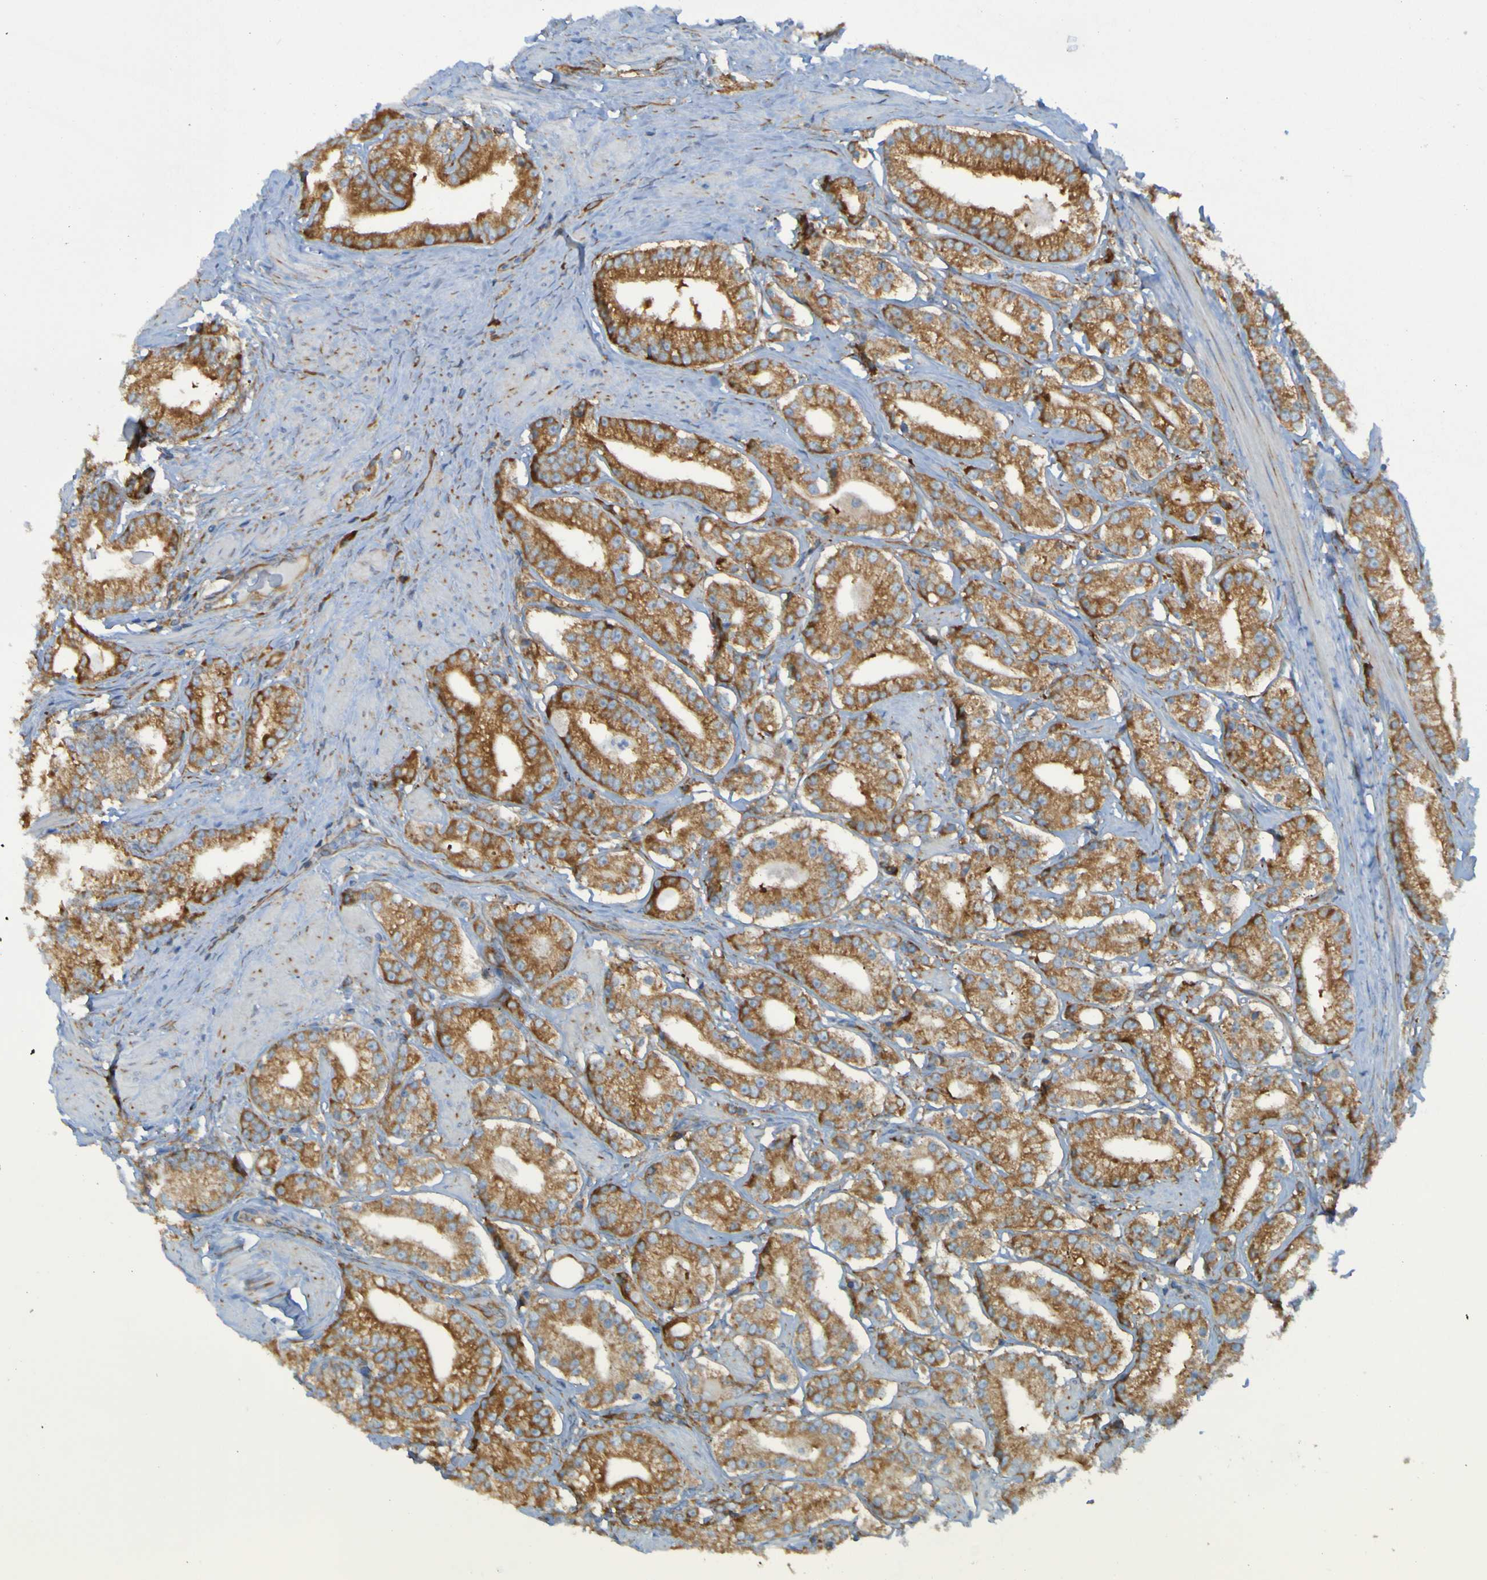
{"staining": {"intensity": "moderate", "quantity": ">75%", "location": "cytoplasmic/membranous"}, "tissue": "prostate cancer", "cell_type": "Tumor cells", "image_type": "cancer", "snomed": [{"axis": "morphology", "description": "Adenocarcinoma, Low grade"}, {"axis": "topography", "description": "Prostate"}], "caption": "Prostate cancer (adenocarcinoma (low-grade)) stained with DAB (3,3'-diaminobenzidine) IHC displays medium levels of moderate cytoplasmic/membranous staining in approximately >75% of tumor cells. (DAB IHC with brightfield microscopy, high magnification).", "gene": "RPL10", "patient": {"sex": "male", "age": 63}}